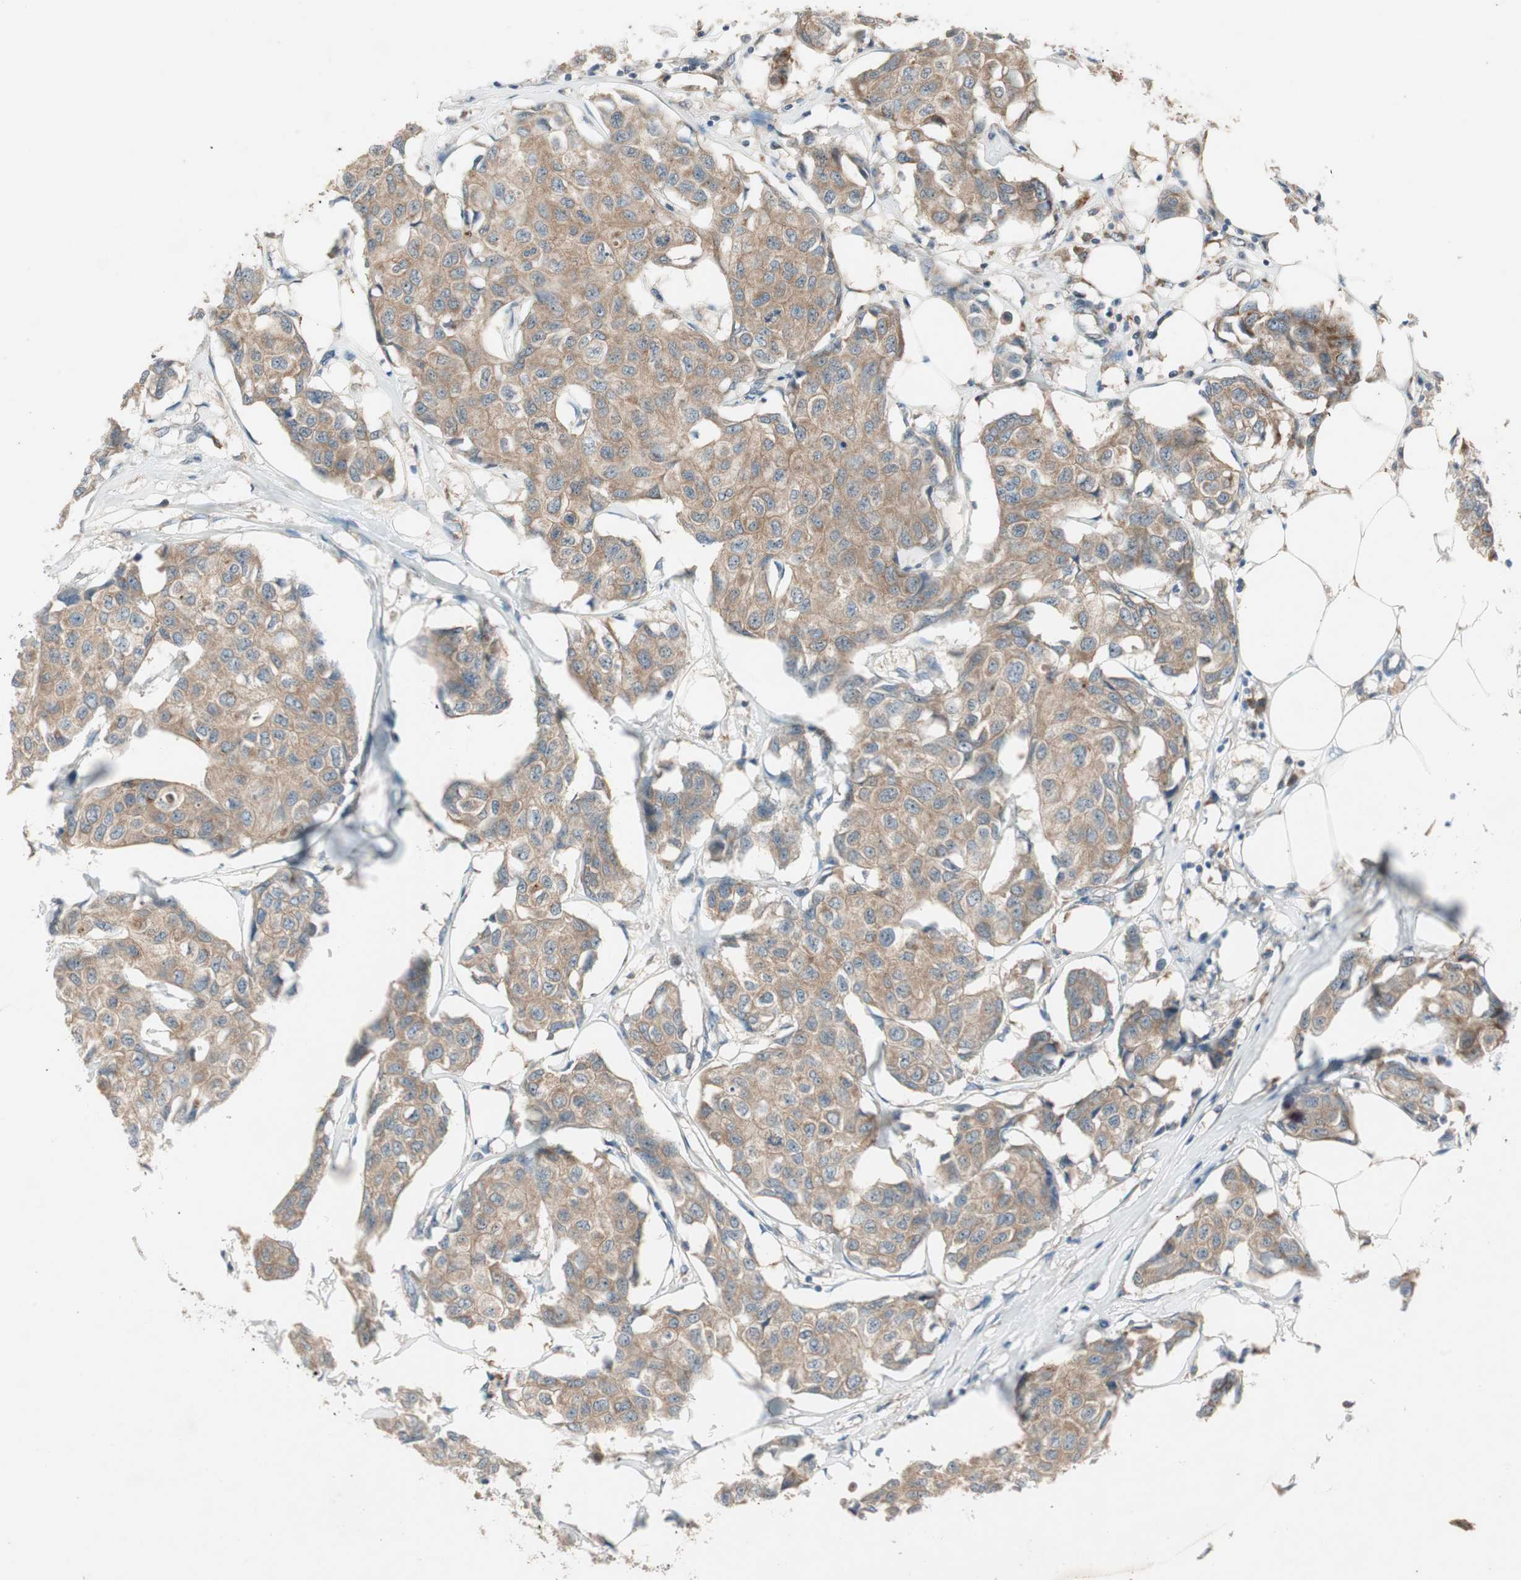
{"staining": {"intensity": "moderate", "quantity": ">75%", "location": "cytoplasmic/membranous"}, "tissue": "breast cancer", "cell_type": "Tumor cells", "image_type": "cancer", "snomed": [{"axis": "morphology", "description": "Duct carcinoma"}, {"axis": "topography", "description": "Breast"}], "caption": "Human infiltrating ductal carcinoma (breast) stained for a protein (brown) displays moderate cytoplasmic/membranous positive staining in about >75% of tumor cells.", "gene": "NCLN", "patient": {"sex": "female", "age": 80}}